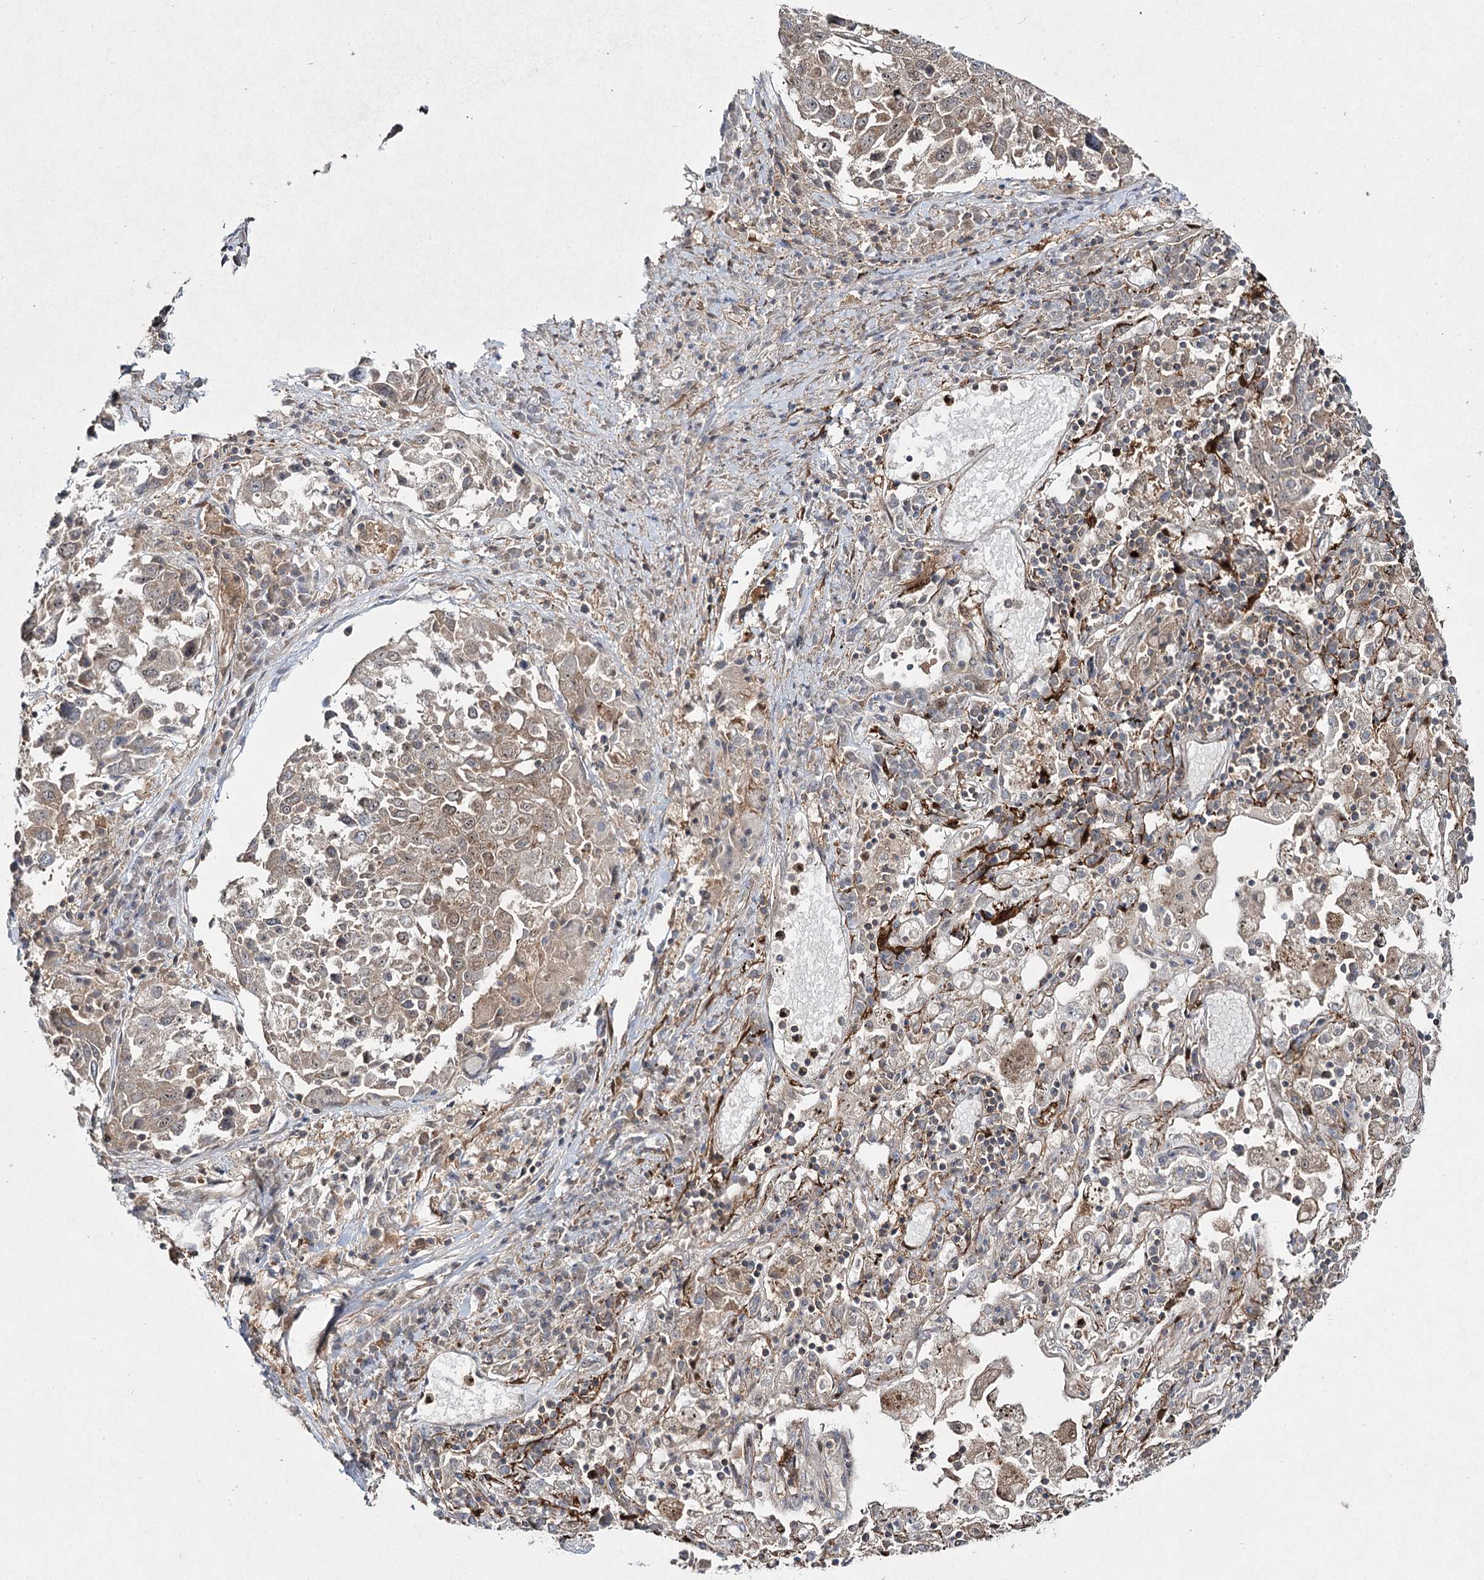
{"staining": {"intensity": "weak", "quantity": "25%-75%", "location": "cytoplasmic/membranous,nuclear"}, "tissue": "lung cancer", "cell_type": "Tumor cells", "image_type": "cancer", "snomed": [{"axis": "morphology", "description": "Squamous cell carcinoma, NOS"}, {"axis": "topography", "description": "Lung"}], "caption": "Lung cancer stained with DAB immunohistochemistry (IHC) reveals low levels of weak cytoplasmic/membranous and nuclear expression in about 25%-75% of tumor cells. (brown staining indicates protein expression, while blue staining denotes nuclei).", "gene": "WDR44", "patient": {"sex": "male", "age": 65}}